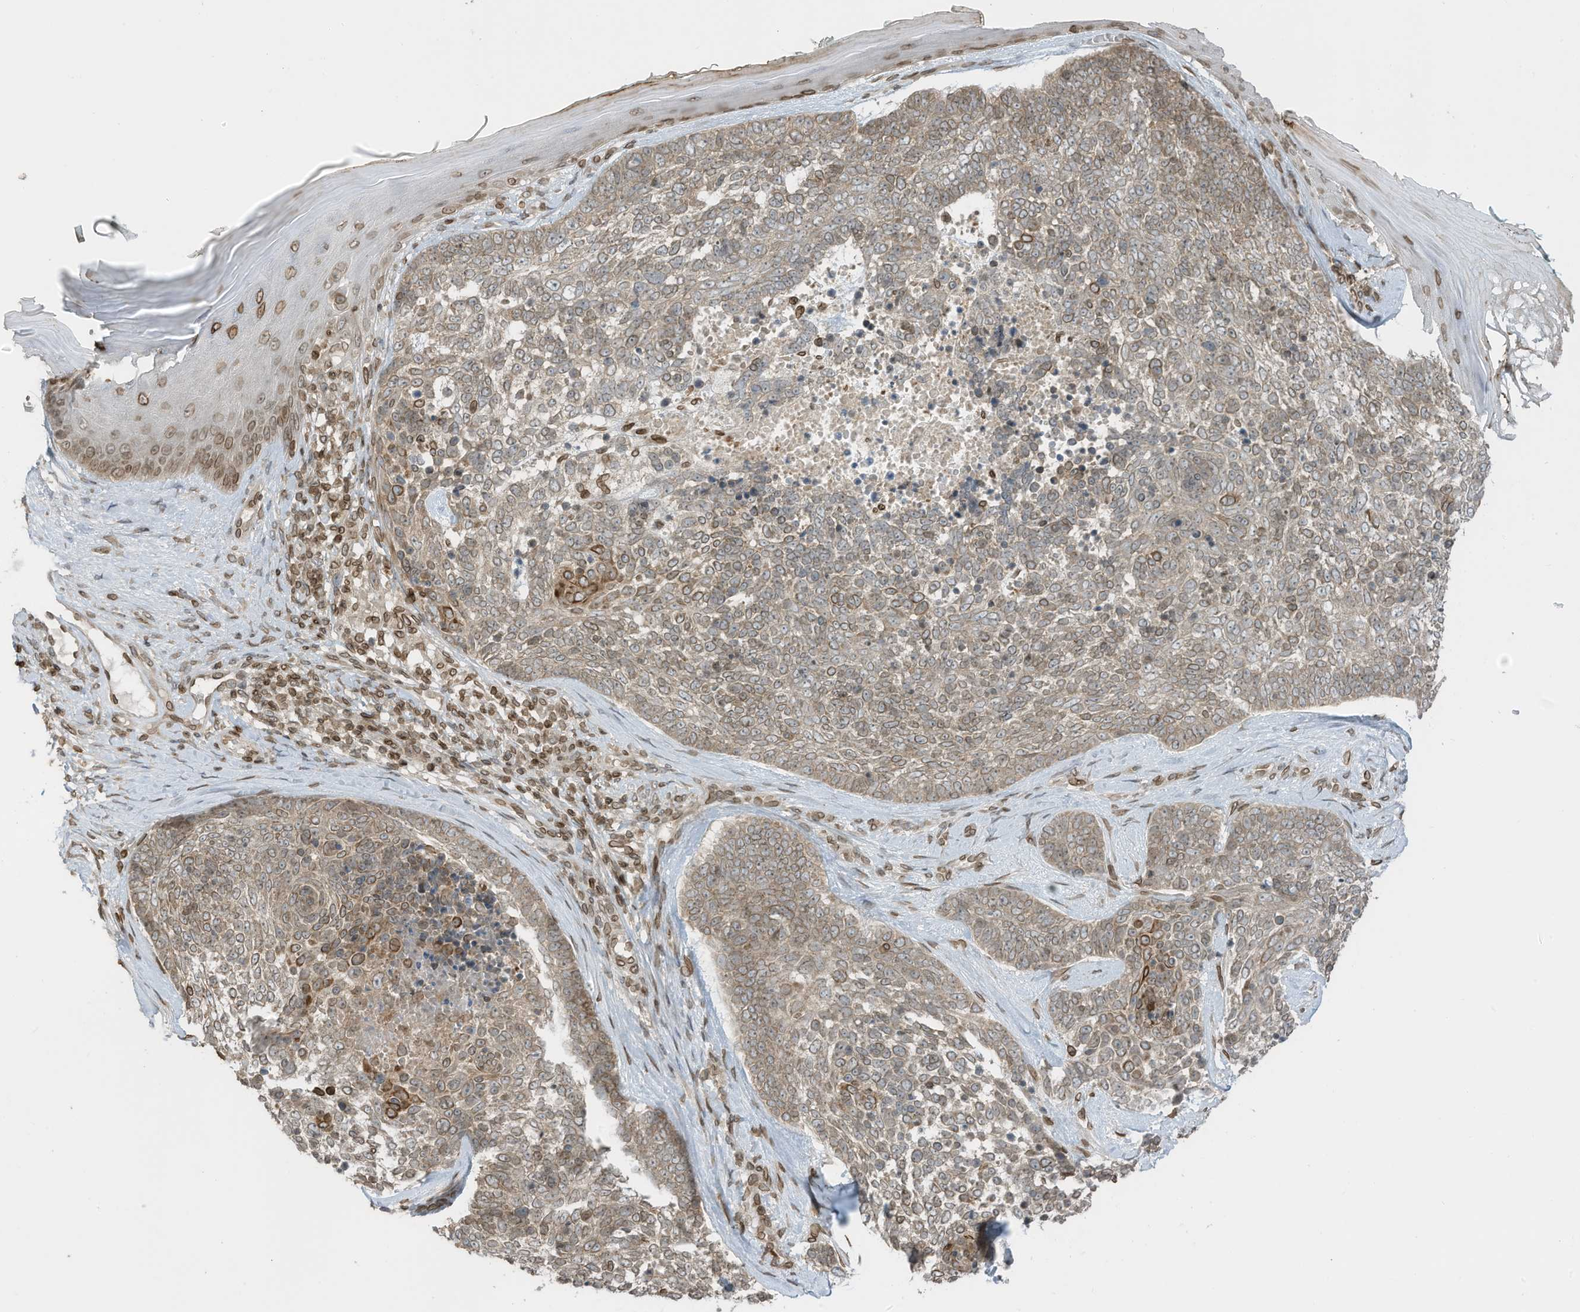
{"staining": {"intensity": "weak", "quantity": ">75%", "location": "cytoplasmic/membranous,nuclear"}, "tissue": "skin cancer", "cell_type": "Tumor cells", "image_type": "cancer", "snomed": [{"axis": "morphology", "description": "Basal cell carcinoma"}, {"axis": "topography", "description": "Skin"}], "caption": "Approximately >75% of tumor cells in skin cancer exhibit weak cytoplasmic/membranous and nuclear protein positivity as visualized by brown immunohistochemical staining.", "gene": "RABL3", "patient": {"sex": "female", "age": 81}}